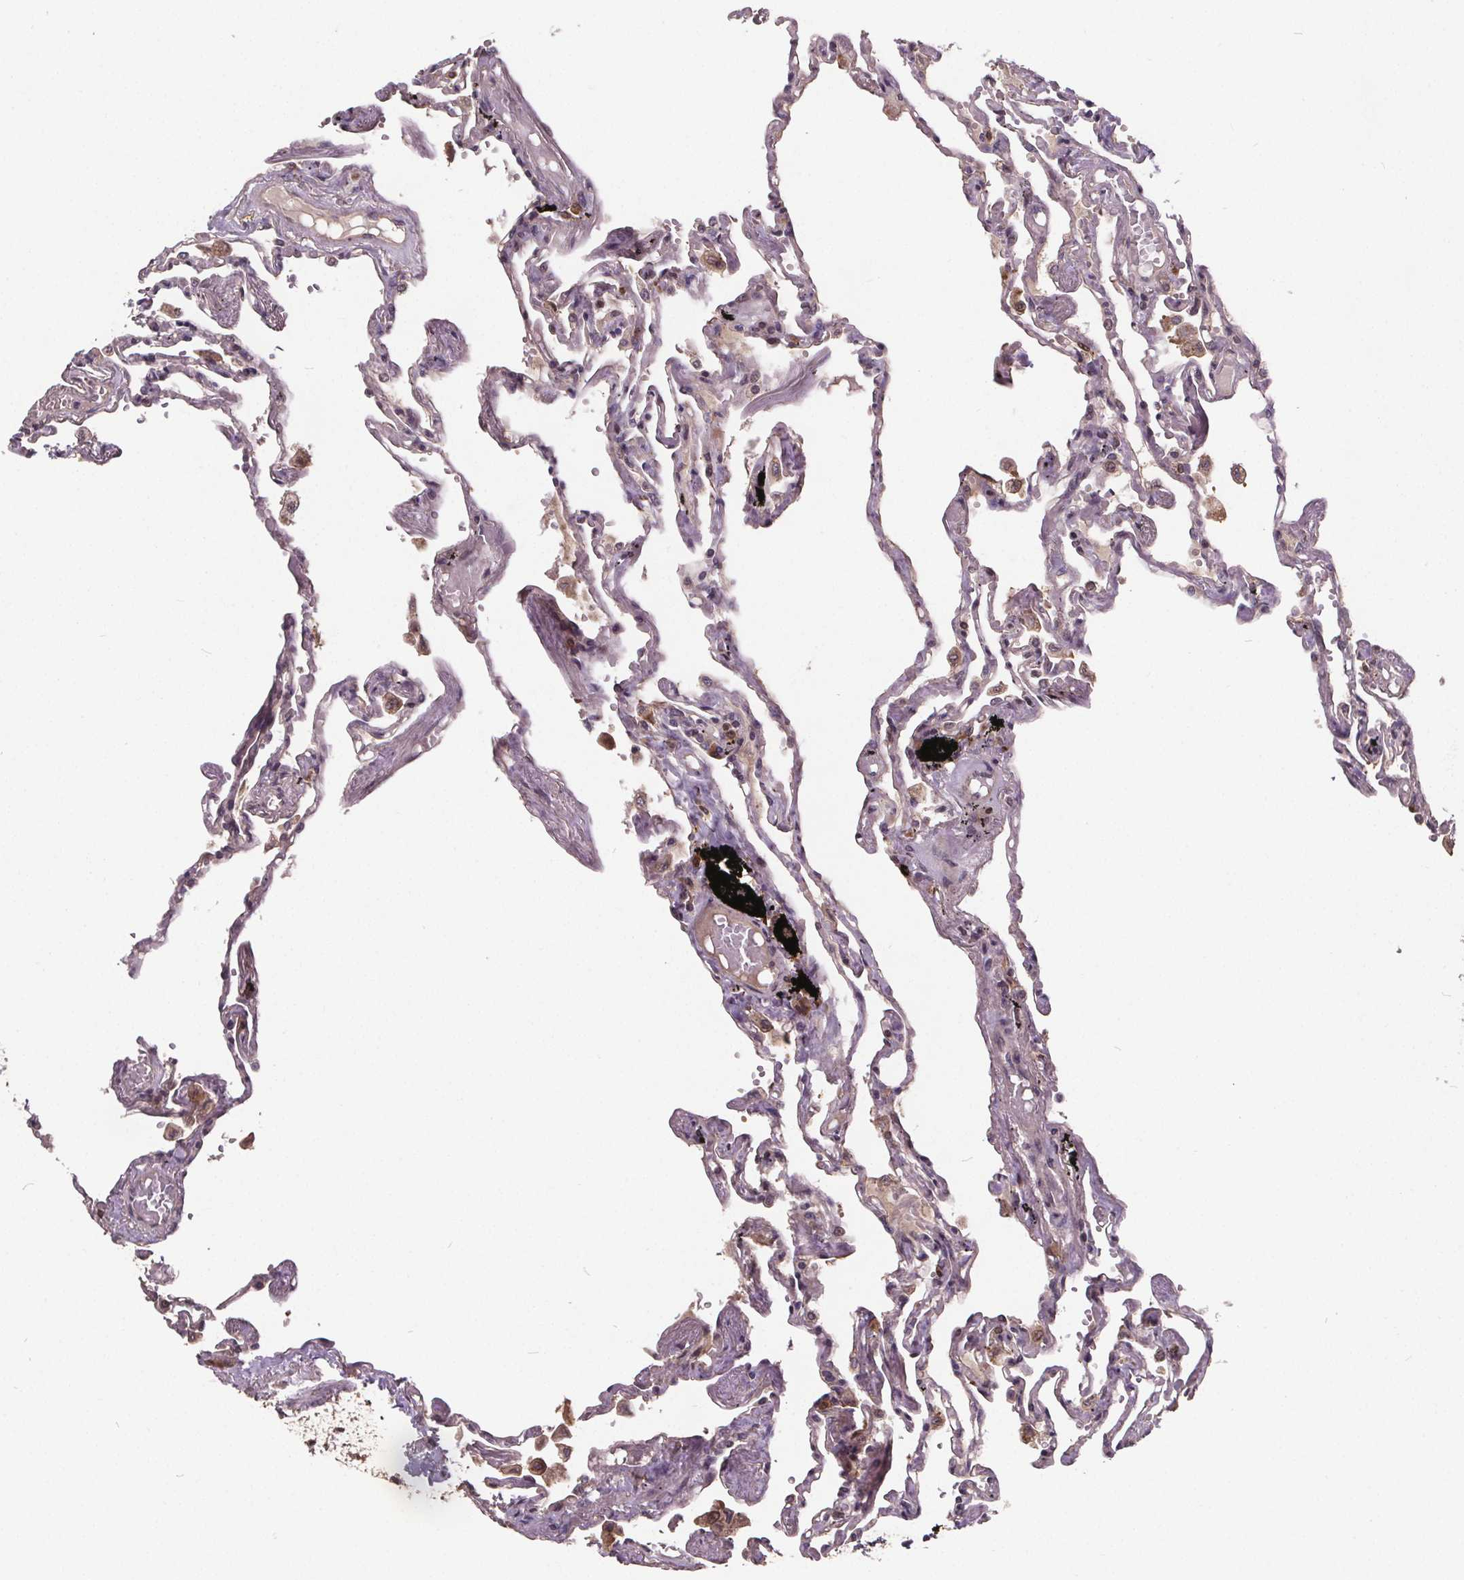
{"staining": {"intensity": "moderate", "quantity": "<25%", "location": "nuclear"}, "tissue": "lung", "cell_type": "Alveolar cells", "image_type": "normal", "snomed": [{"axis": "morphology", "description": "Normal tissue, NOS"}, {"axis": "morphology", "description": "Adenocarcinoma, NOS"}, {"axis": "topography", "description": "Cartilage tissue"}, {"axis": "topography", "description": "Lung"}], "caption": "Benign lung exhibits moderate nuclear positivity in about <25% of alveolar cells The staining was performed using DAB (3,3'-diaminobenzidine) to visualize the protein expression in brown, while the nuclei were stained in blue with hematoxylin (Magnification: 20x)..", "gene": "USP9X", "patient": {"sex": "female", "age": 67}}